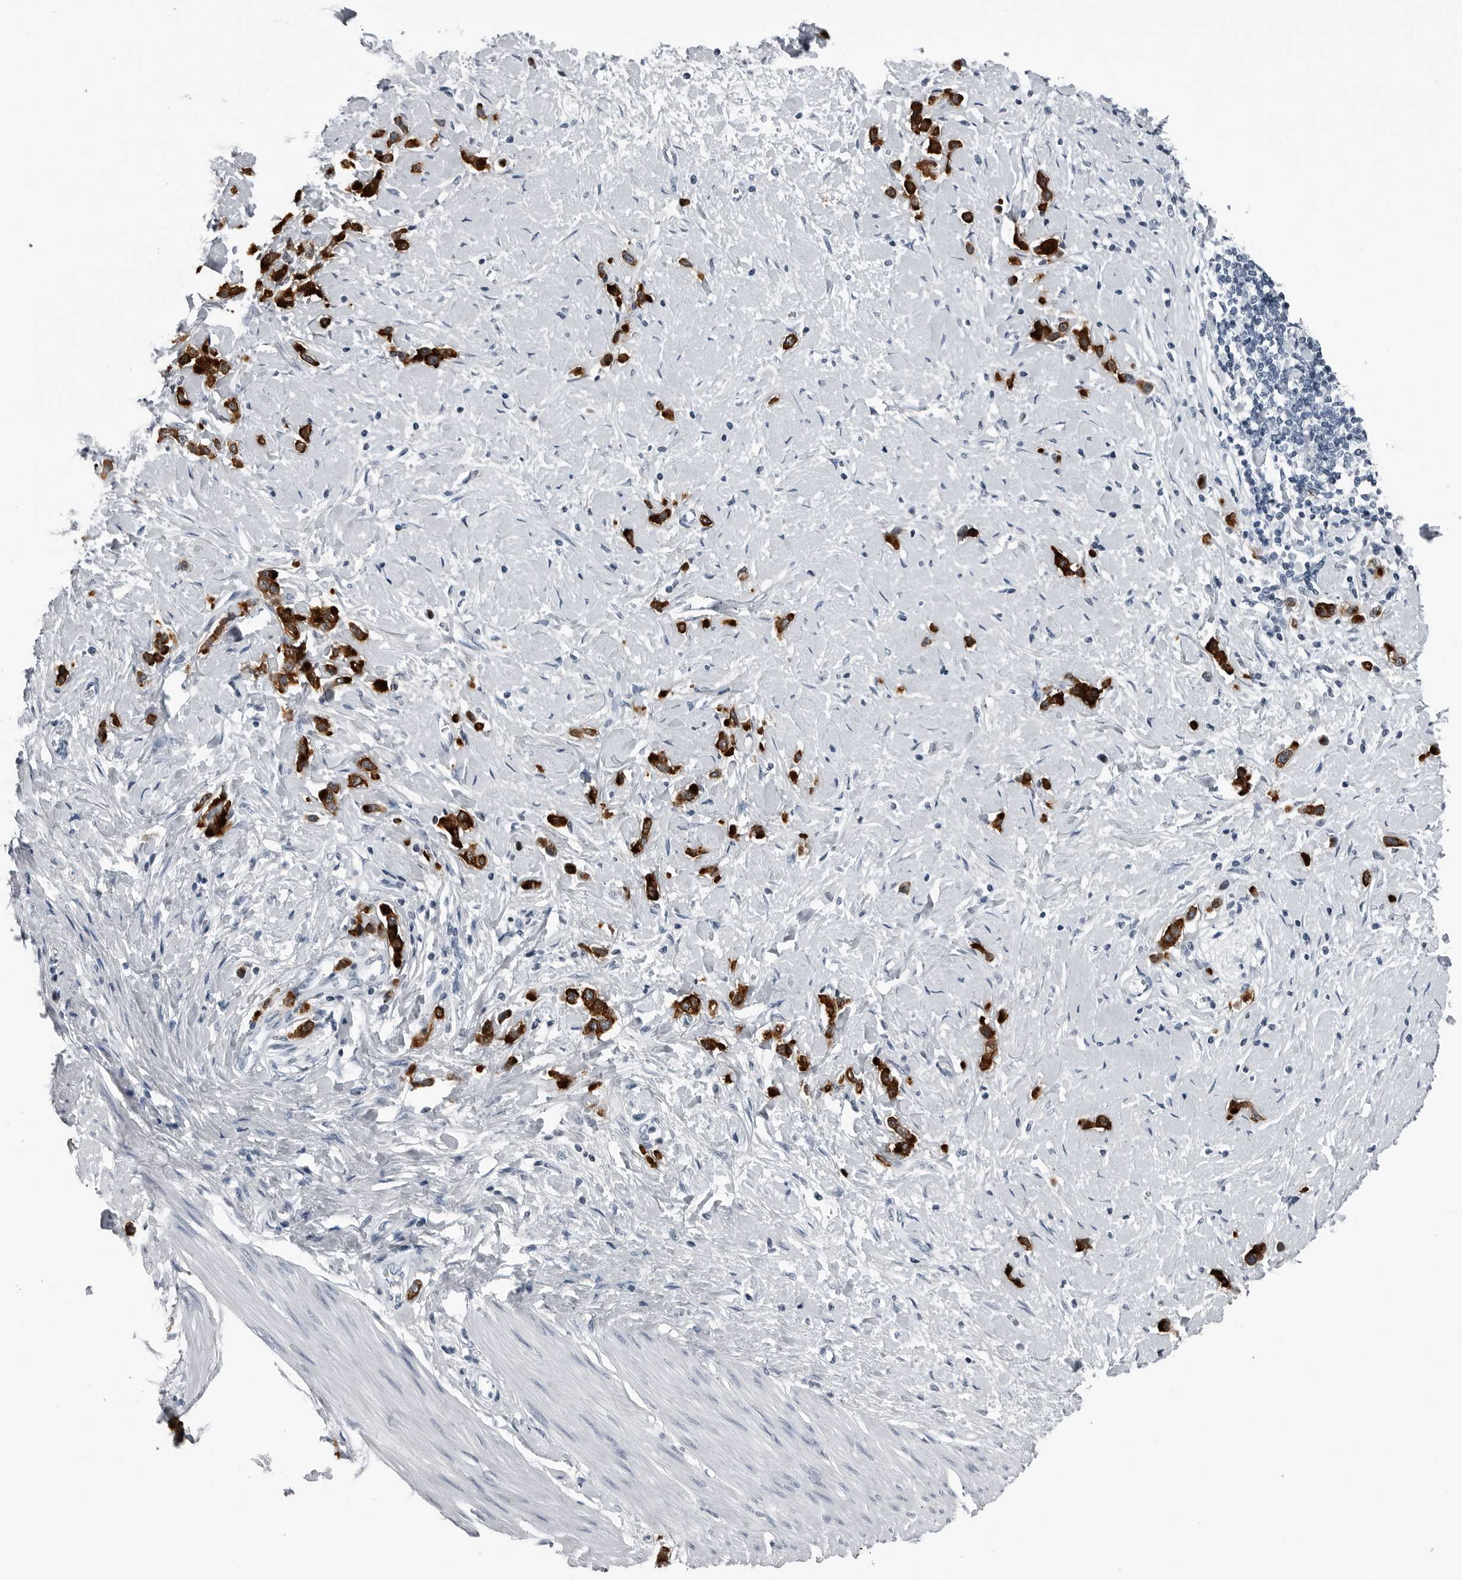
{"staining": {"intensity": "strong", "quantity": ">75%", "location": "cytoplasmic/membranous"}, "tissue": "stomach cancer", "cell_type": "Tumor cells", "image_type": "cancer", "snomed": [{"axis": "morphology", "description": "Adenocarcinoma, NOS"}, {"axis": "topography", "description": "Stomach"}], "caption": "Tumor cells show high levels of strong cytoplasmic/membranous expression in about >75% of cells in human stomach cancer.", "gene": "SPINK1", "patient": {"sex": "female", "age": 65}}